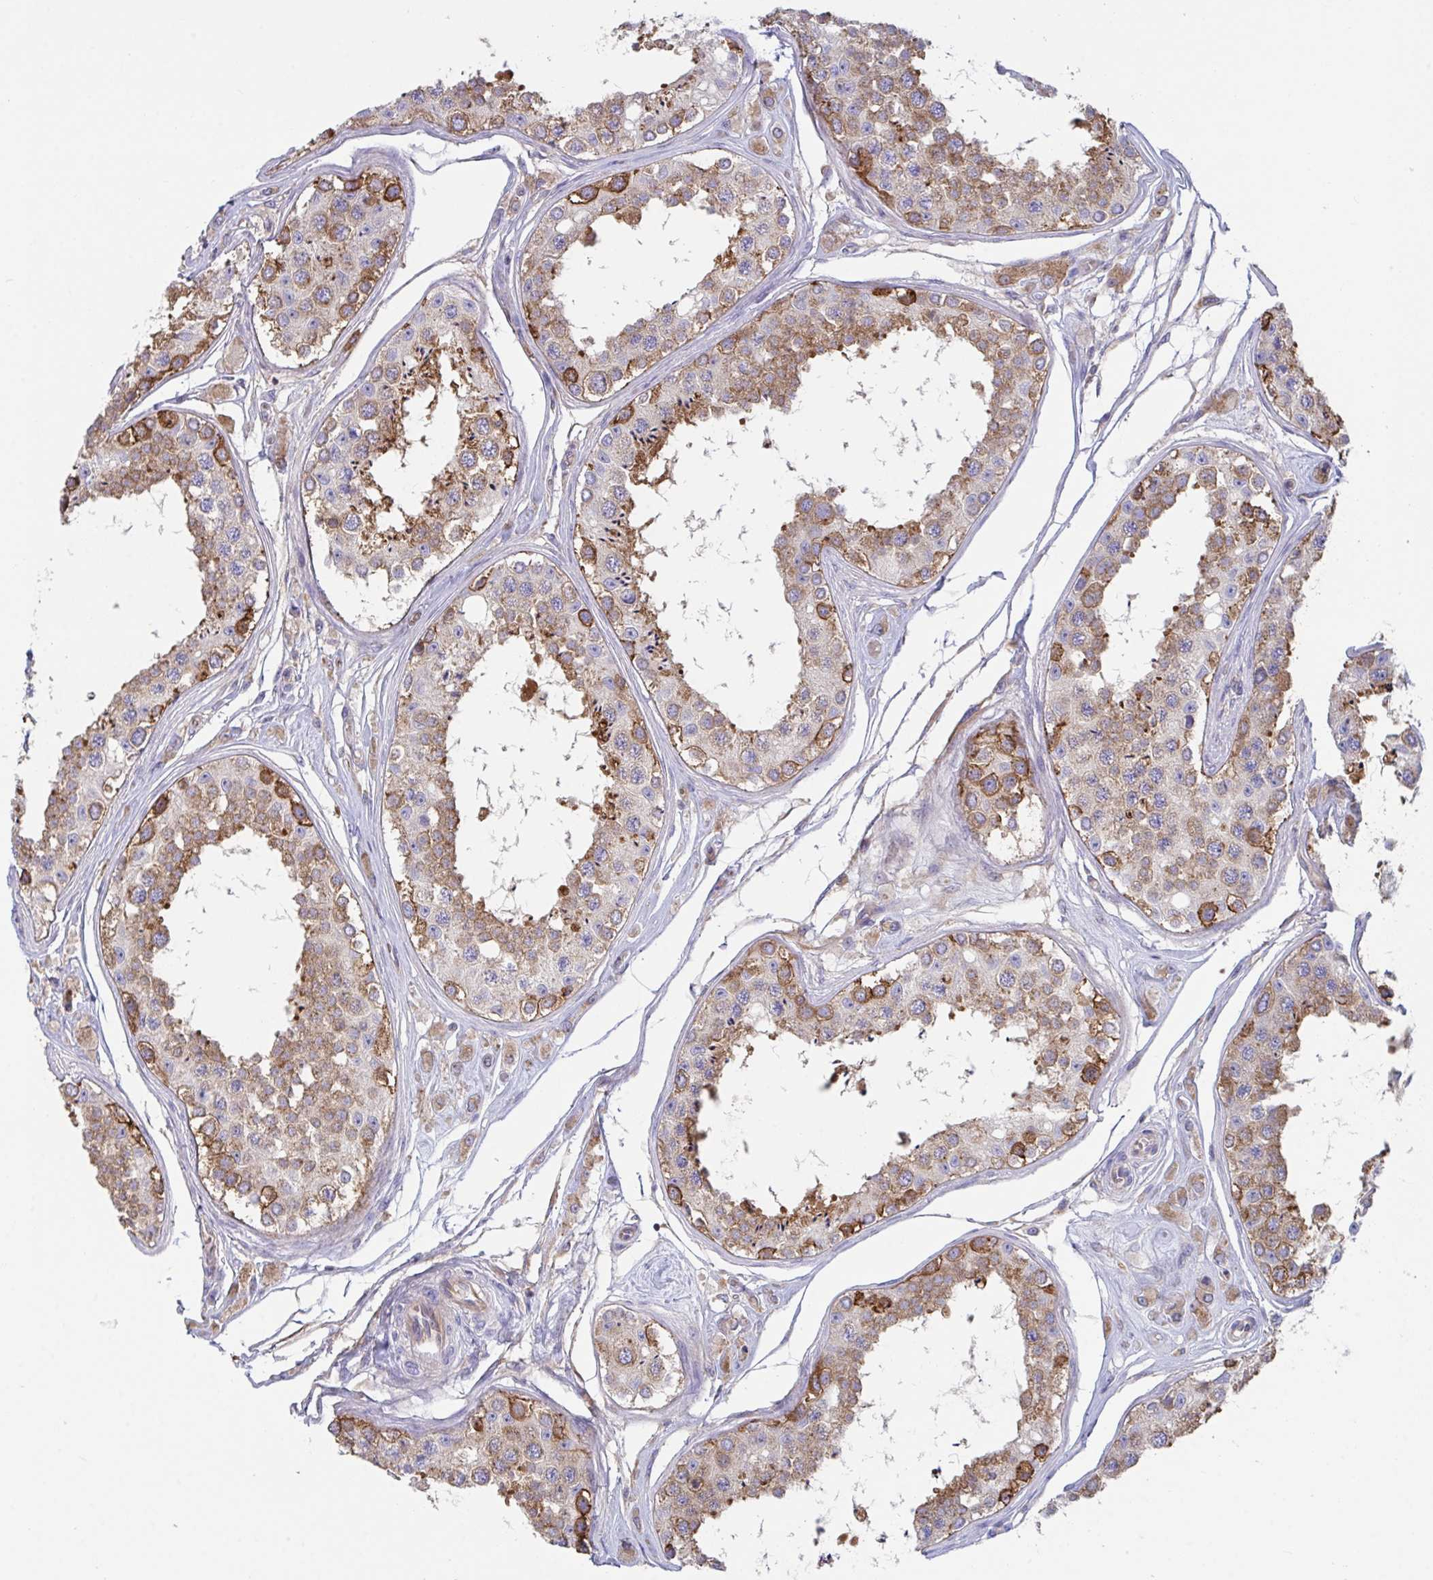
{"staining": {"intensity": "strong", "quantity": "<25%", "location": "cytoplasmic/membranous"}, "tissue": "testis", "cell_type": "Cells in seminiferous ducts", "image_type": "normal", "snomed": [{"axis": "morphology", "description": "Normal tissue, NOS"}, {"axis": "topography", "description": "Testis"}], "caption": "An IHC image of normal tissue is shown. Protein staining in brown highlights strong cytoplasmic/membranous positivity in testis within cells in seminiferous ducts. (DAB IHC with brightfield microscopy, high magnification).", "gene": "YARS2", "patient": {"sex": "male", "age": 25}}